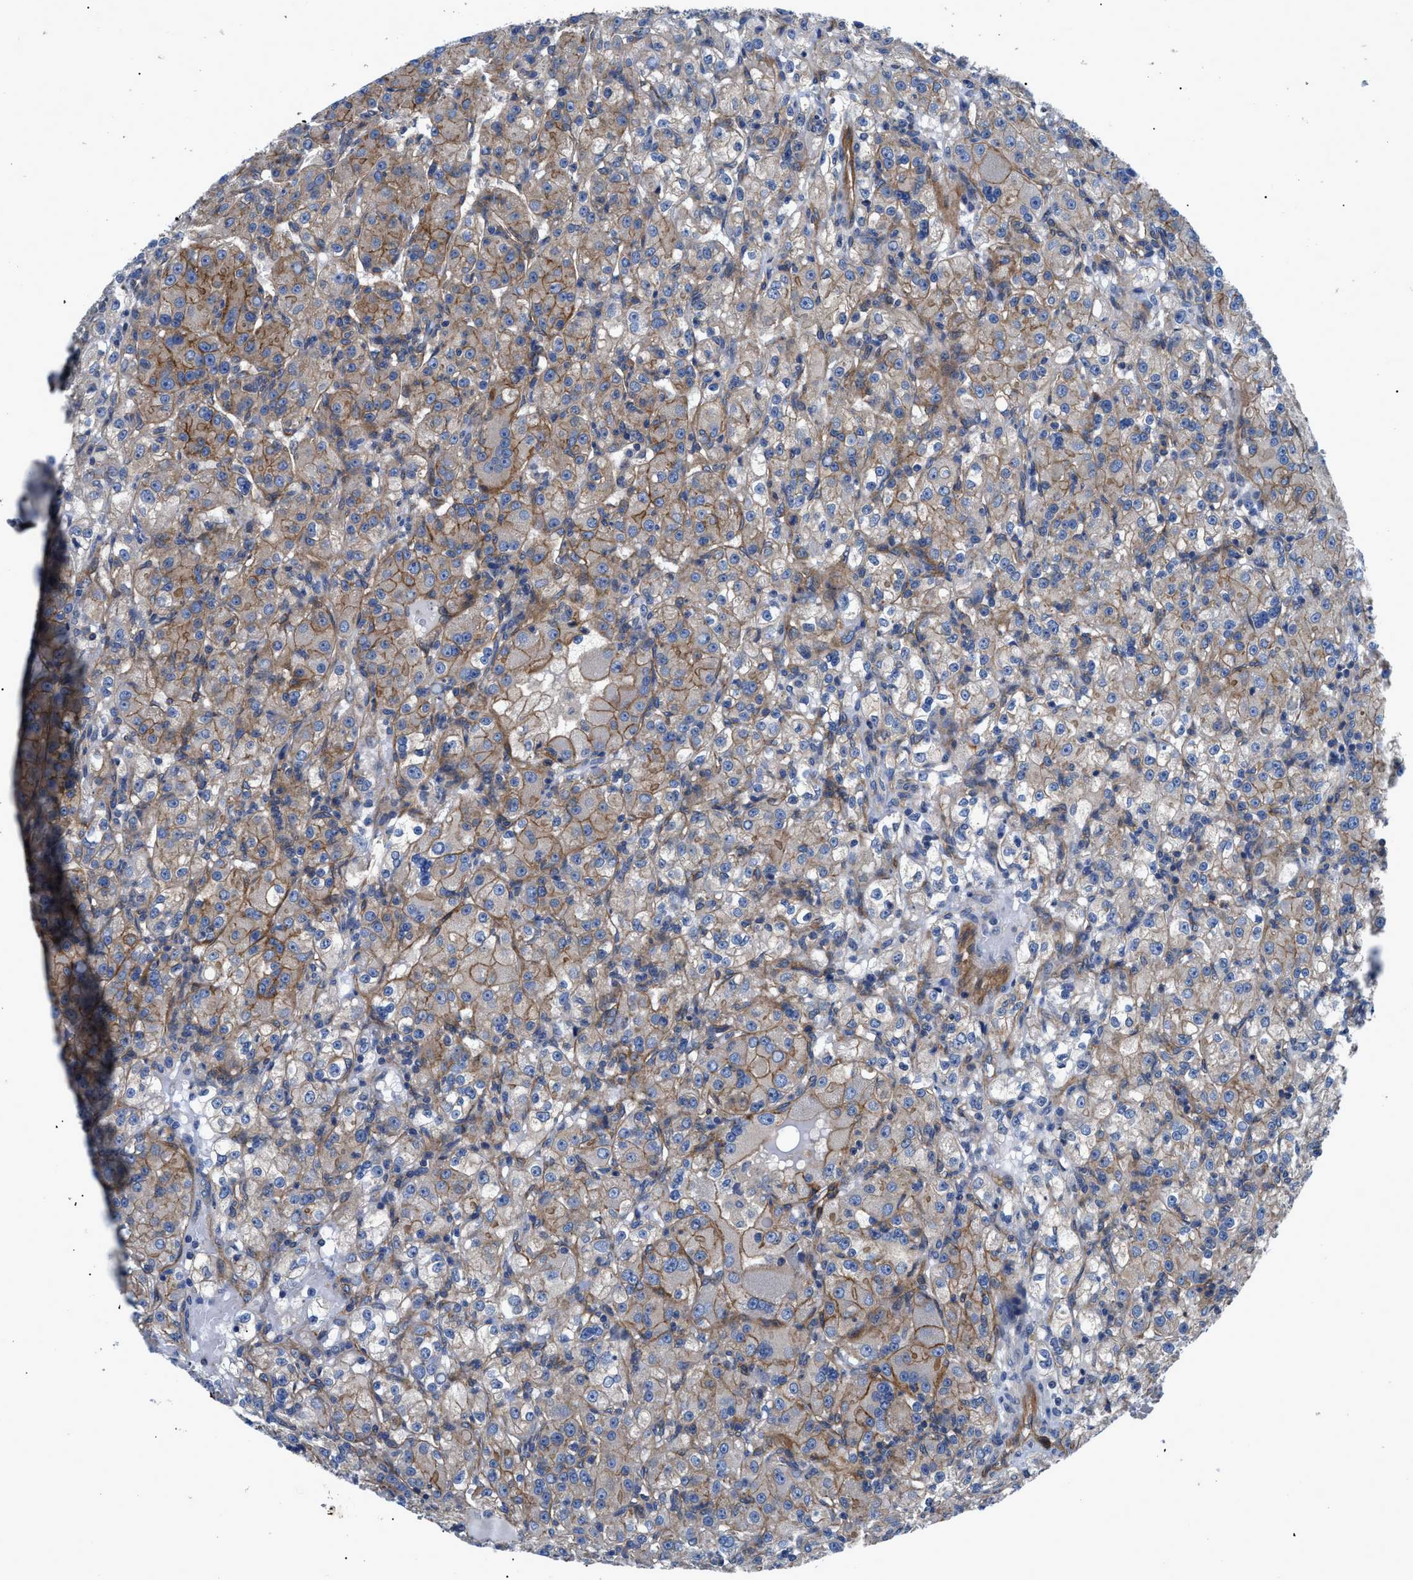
{"staining": {"intensity": "moderate", "quantity": "25%-75%", "location": "cytoplasmic/membranous"}, "tissue": "renal cancer", "cell_type": "Tumor cells", "image_type": "cancer", "snomed": [{"axis": "morphology", "description": "Normal tissue, NOS"}, {"axis": "morphology", "description": "Adenocarcinoma, NOS"}, {"axis": "topography", "description": "Kidney"}], "caption": "An immunohistochemistry image of tumor tissue is shown. Protein staining in brown shows moderate cytoplasmic/membranous positivity in renal adenocarcinoma within tumor cells.", "gene": "TRIP4", "patient": {"sex": "male", "age": 61}}